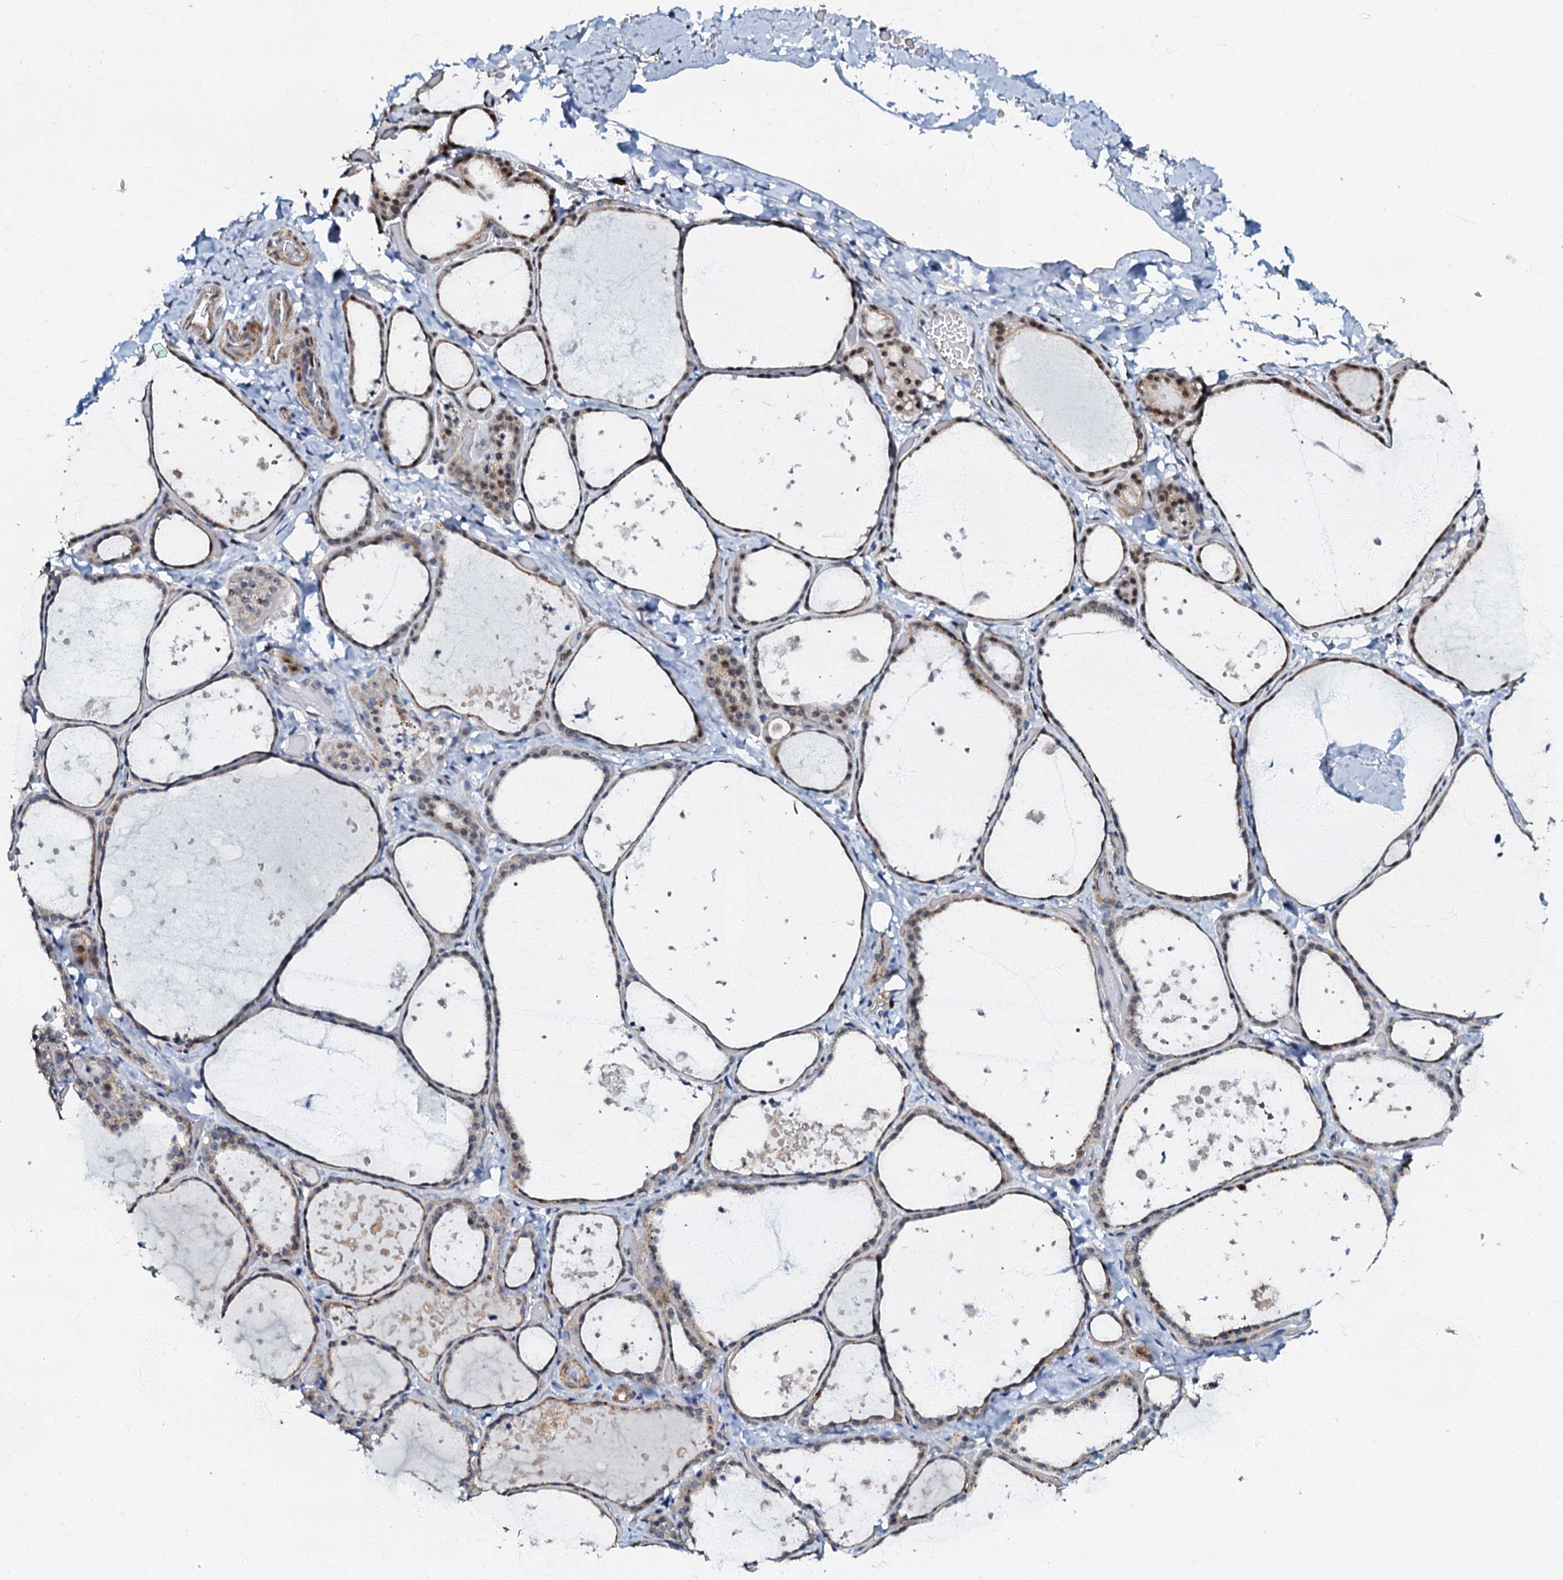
{"staining": {"intensity": "moderate", "quantity": "<25%", "location": "cytoplasmic/membranous,nuclear"}, "tissue": "thyroid gland", "cell_type": "Glandular cells", "image_type": "normal", "snomed": [{"axis": "morphology", "description": "Normal tissue, NOS"}, {"axis": "topography", "description": "Thyroid gland"}], "caption": "Immunohistochemistry (IHC) (DAB (3,3'-diaminobenzidine)) staining of unremarkable human thyroid gland shows moderate cytoplasmic/membranous,nuclear protein staining in about <25% of glandular cells. Using DAB (3,3'-diaminobenzidine) (brown) and hematoxylin (blue) stains, captured at high magnification using brightfield microscopy.", "gene": "OLAH", "patient": {"sex": "female", "age": 44}}